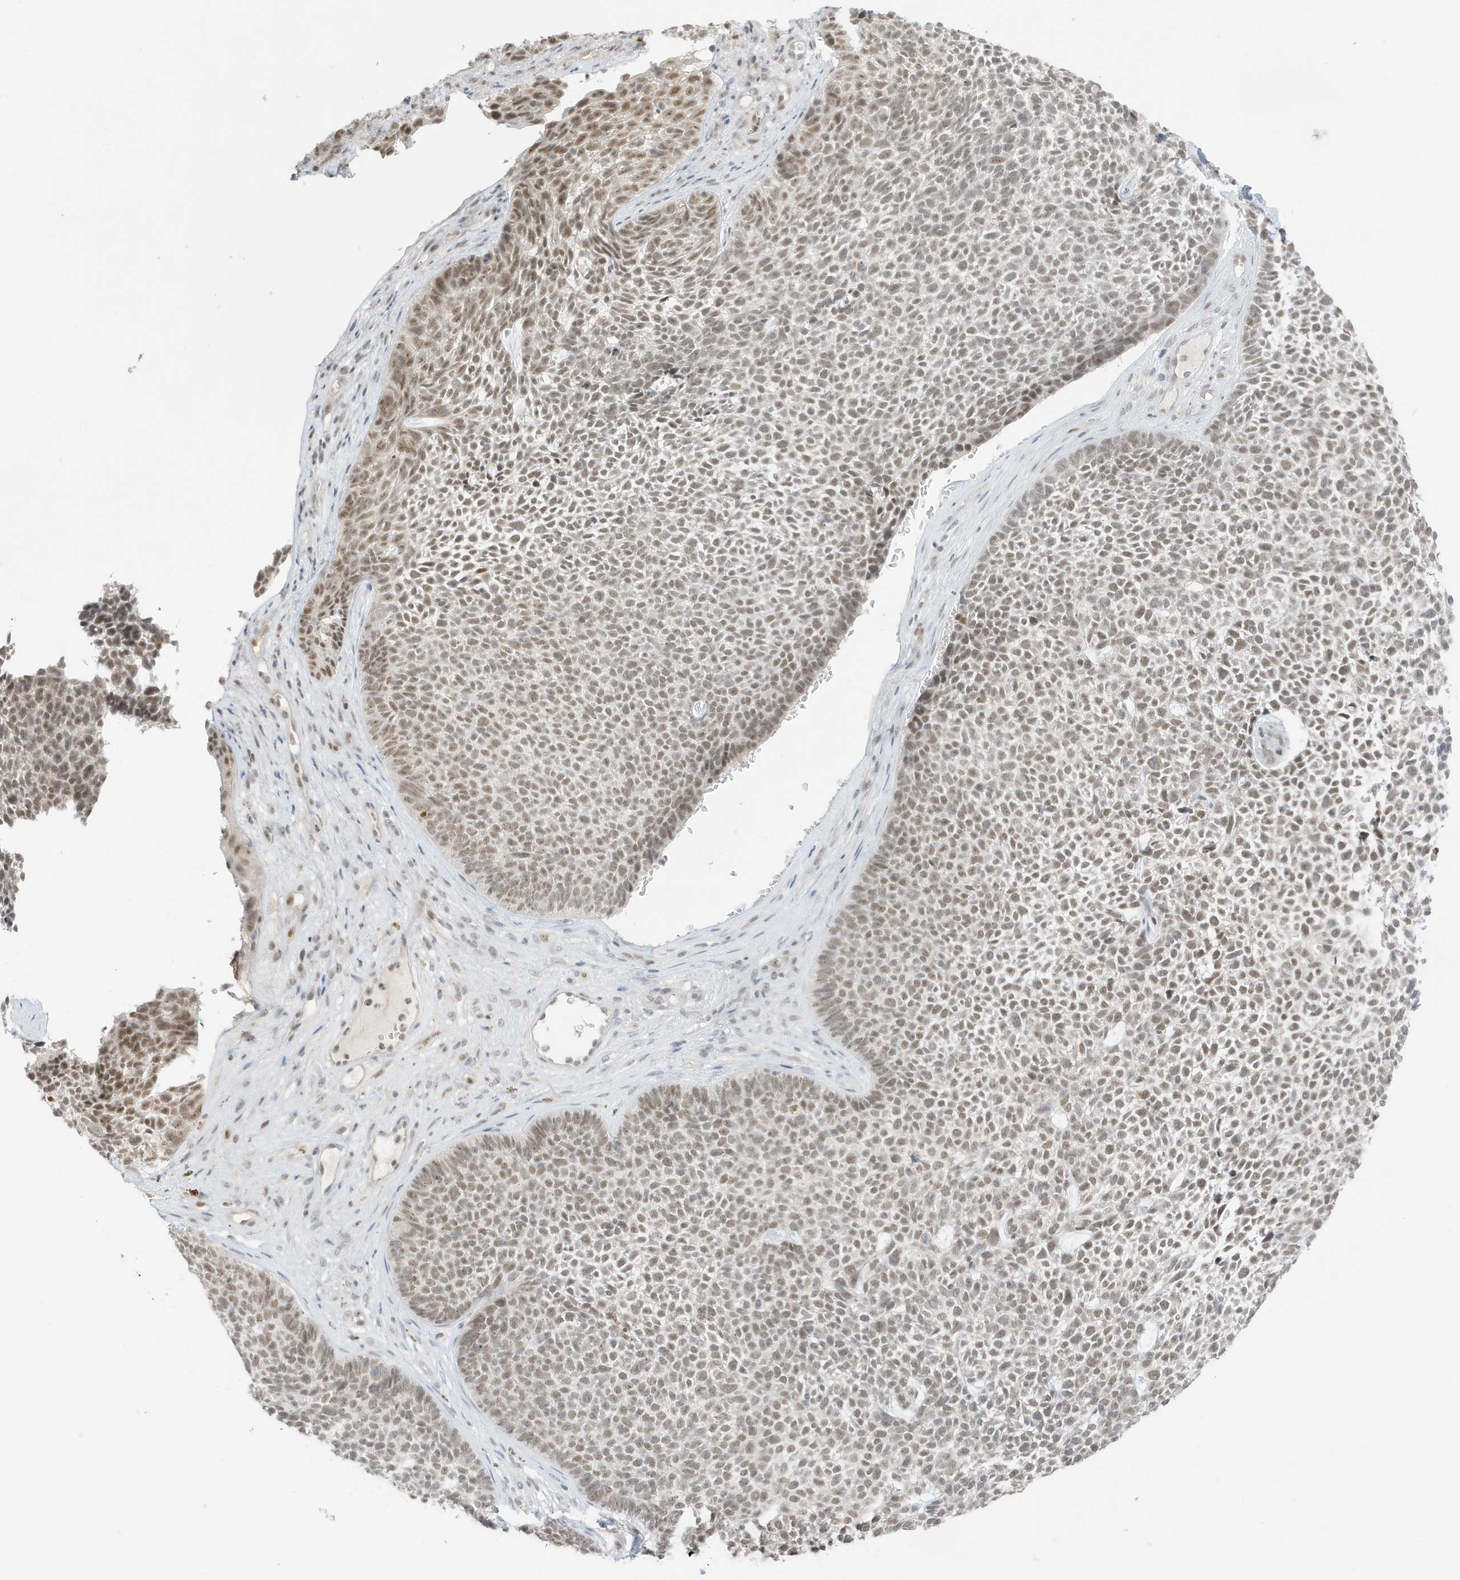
{"staining": {"intensity": "moderate", "quantity": "25%-75%", "location": "nuclear"}, "tissue": "skin cancer", "cell_type": "Tumor cells", "image_type": "cancer", "snomed": [{"axis": "morphology", "description": "Basal cell carcinoma"}, {"axis": "topography", "description": "Skin"}], "caption": "Tumor cells show medium levels of moderate nuclear expression in approximately 25%-75% of cells in human skin cancer.", "gene": "MSL3", "patient": {"sex": "female", "age": 84}}